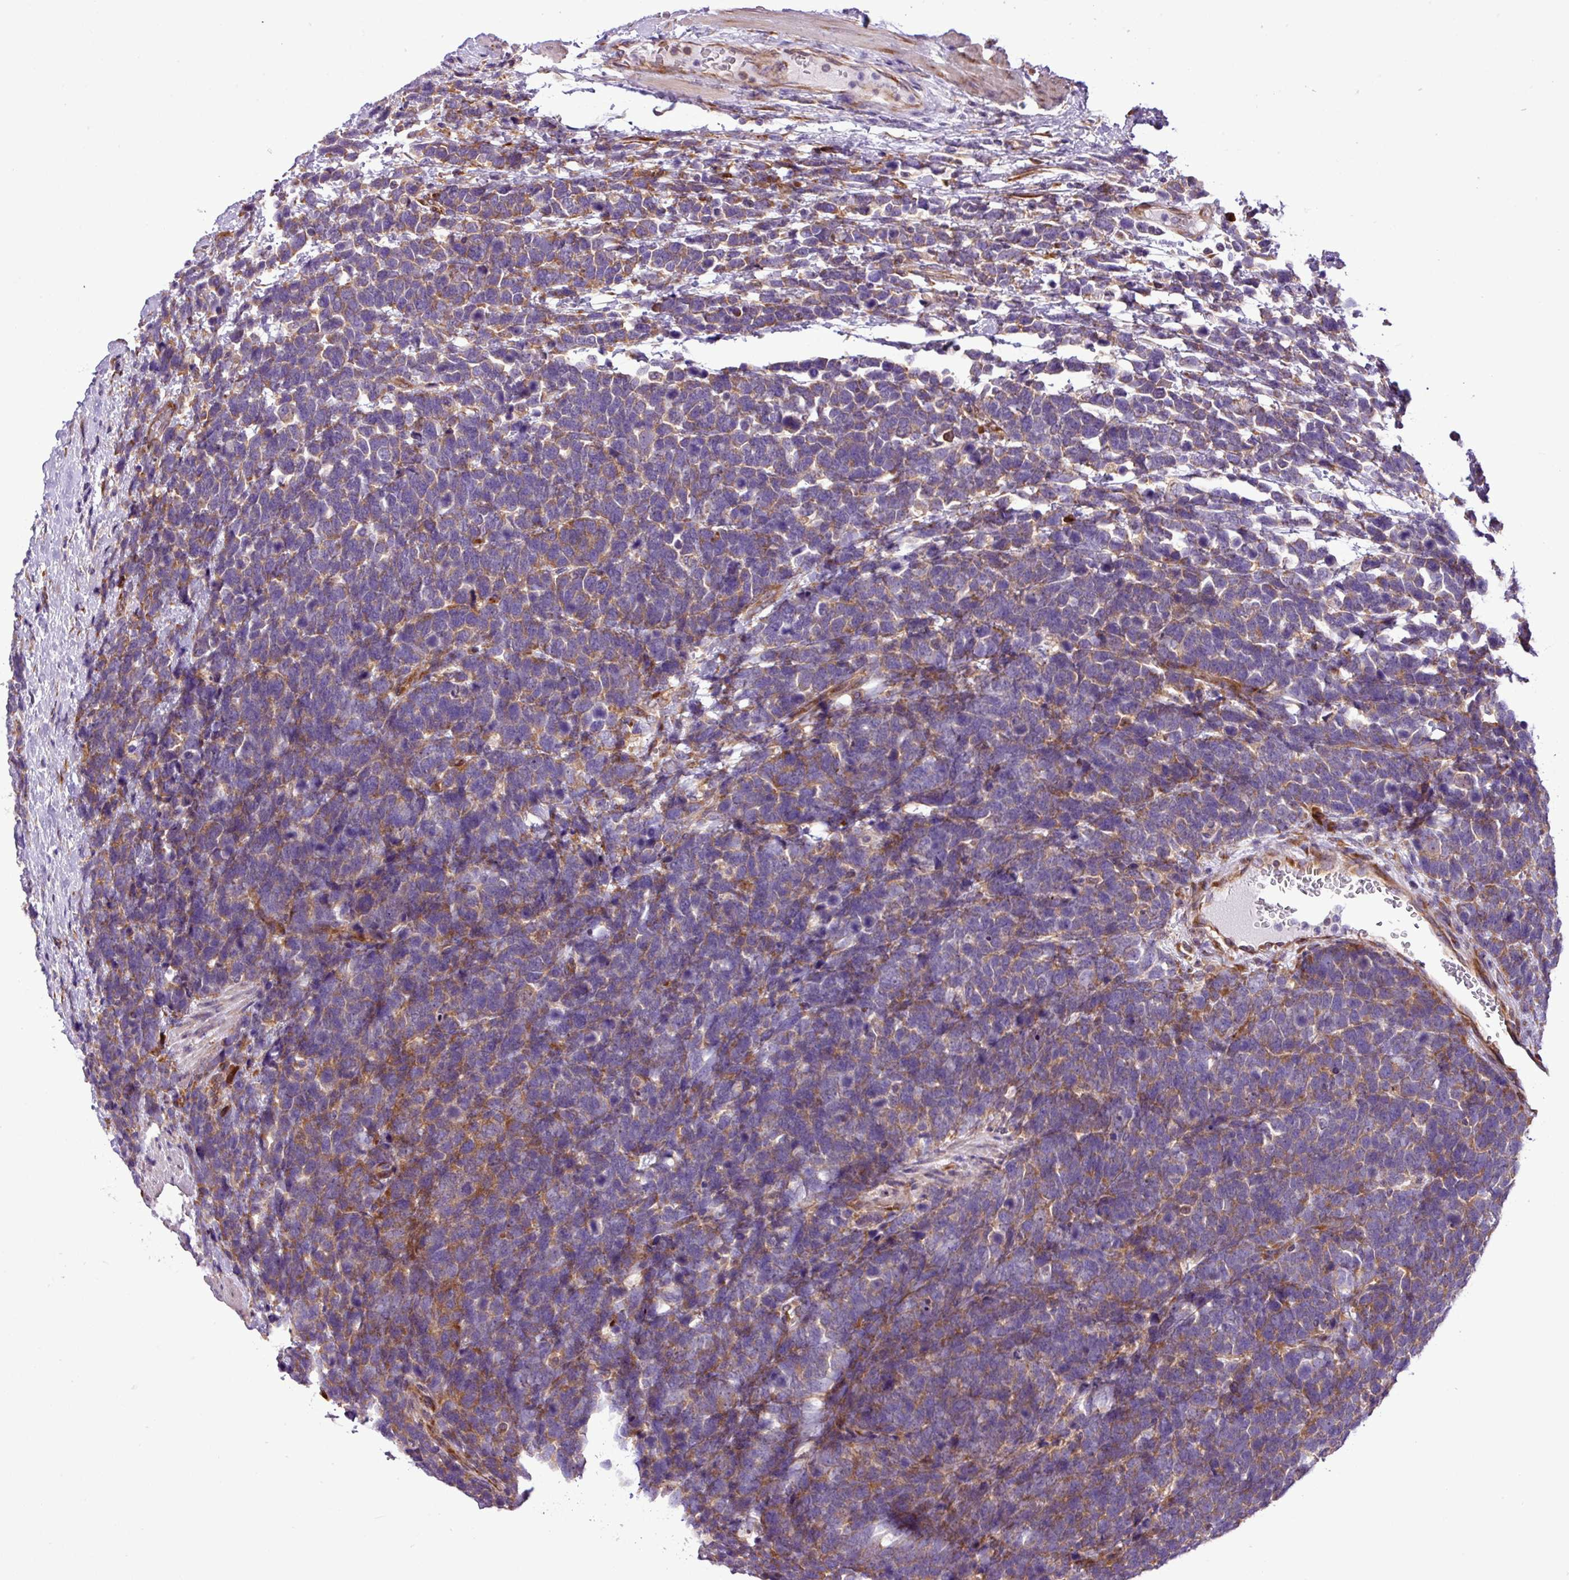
{"staining": {"intensity": "moderate", "quantity": "25%-75%", "location": "cytoplasmic/membranous"}, "tissue": "urothelial cancer", "cell_type": "Tumor cells", "image_type": "cancer", "snomed": [{"axis": "morphology", "description": "Urothelial carcinoma, High grade"}, {"axis": "topography", "description": "Urinary bladder"}], "caption": "Protein expression analysis of human urothelial carcinoma (high-grade) reveals moderate cytoplasmic/membranous positivity in about 25%-75% of tumor cells.", "gene": "RPL13", "patient": {"sex": "female", "age": 82}}